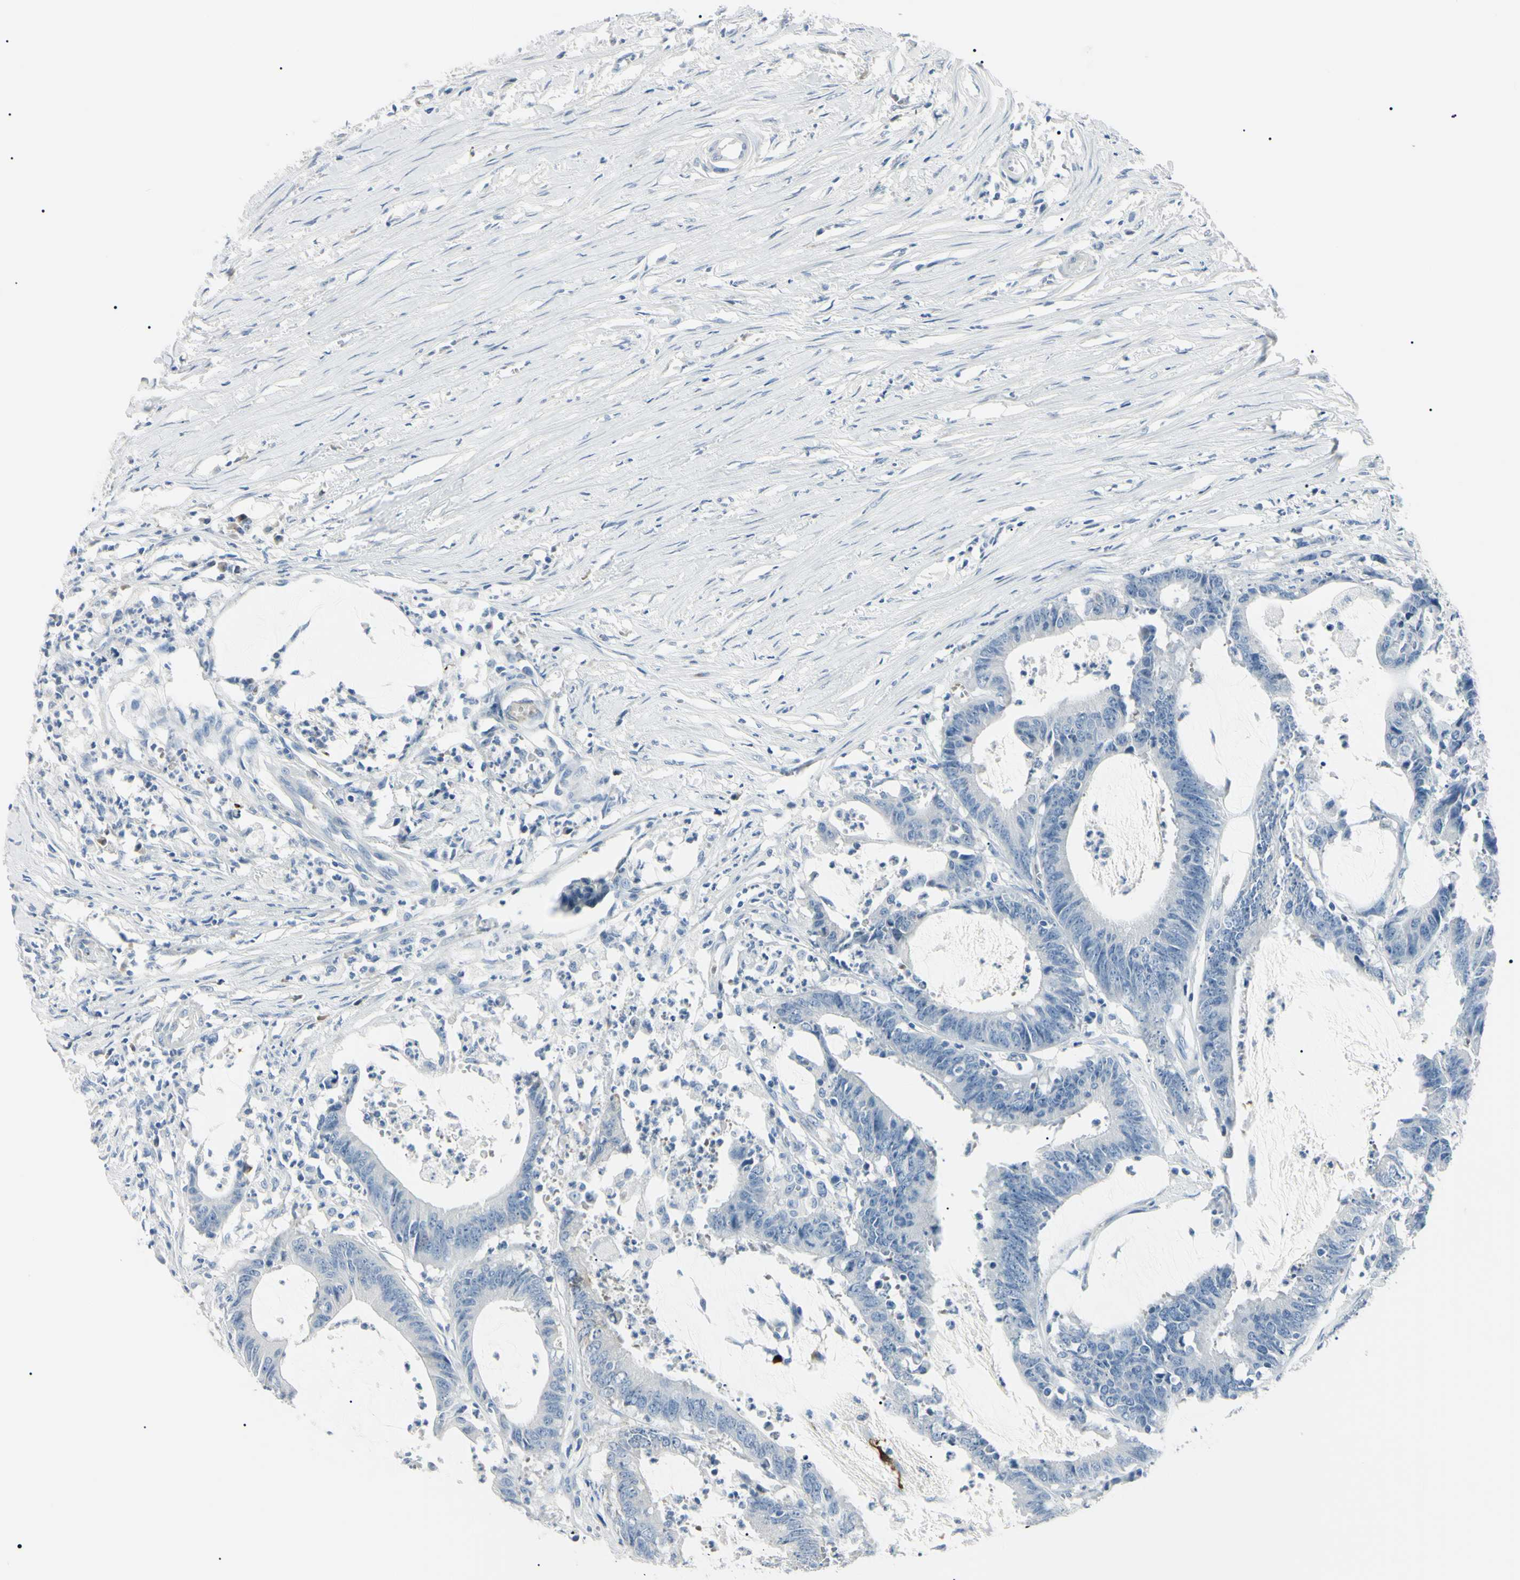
{"staining": {"intensity": "negative", "quantity": "none", "location": "none"}, "tissue": "colorectal cancer", "cell_type": "Tumor cells", "image_type": "cancer", "snomed": [{"axis": "morphology", "description": "Adenocarcinoma, NOS"}, {"axis": "topography", "description": "Rectum"}], "caption": "This photomicrograph is of colorectal cancer (adenocarcinoma) stained with immunohistochemistry to label a protein in brown with the nuclei are counter-stained blue. There is no expression in tumor cells. The staining was performed using DAB to visualize the protein expression in brown, while the nuclei were stained in blue with hematoxylin (Magnification: 20x).", "gene": "CA2", "patient": {"sex": "female", "age": 66}}